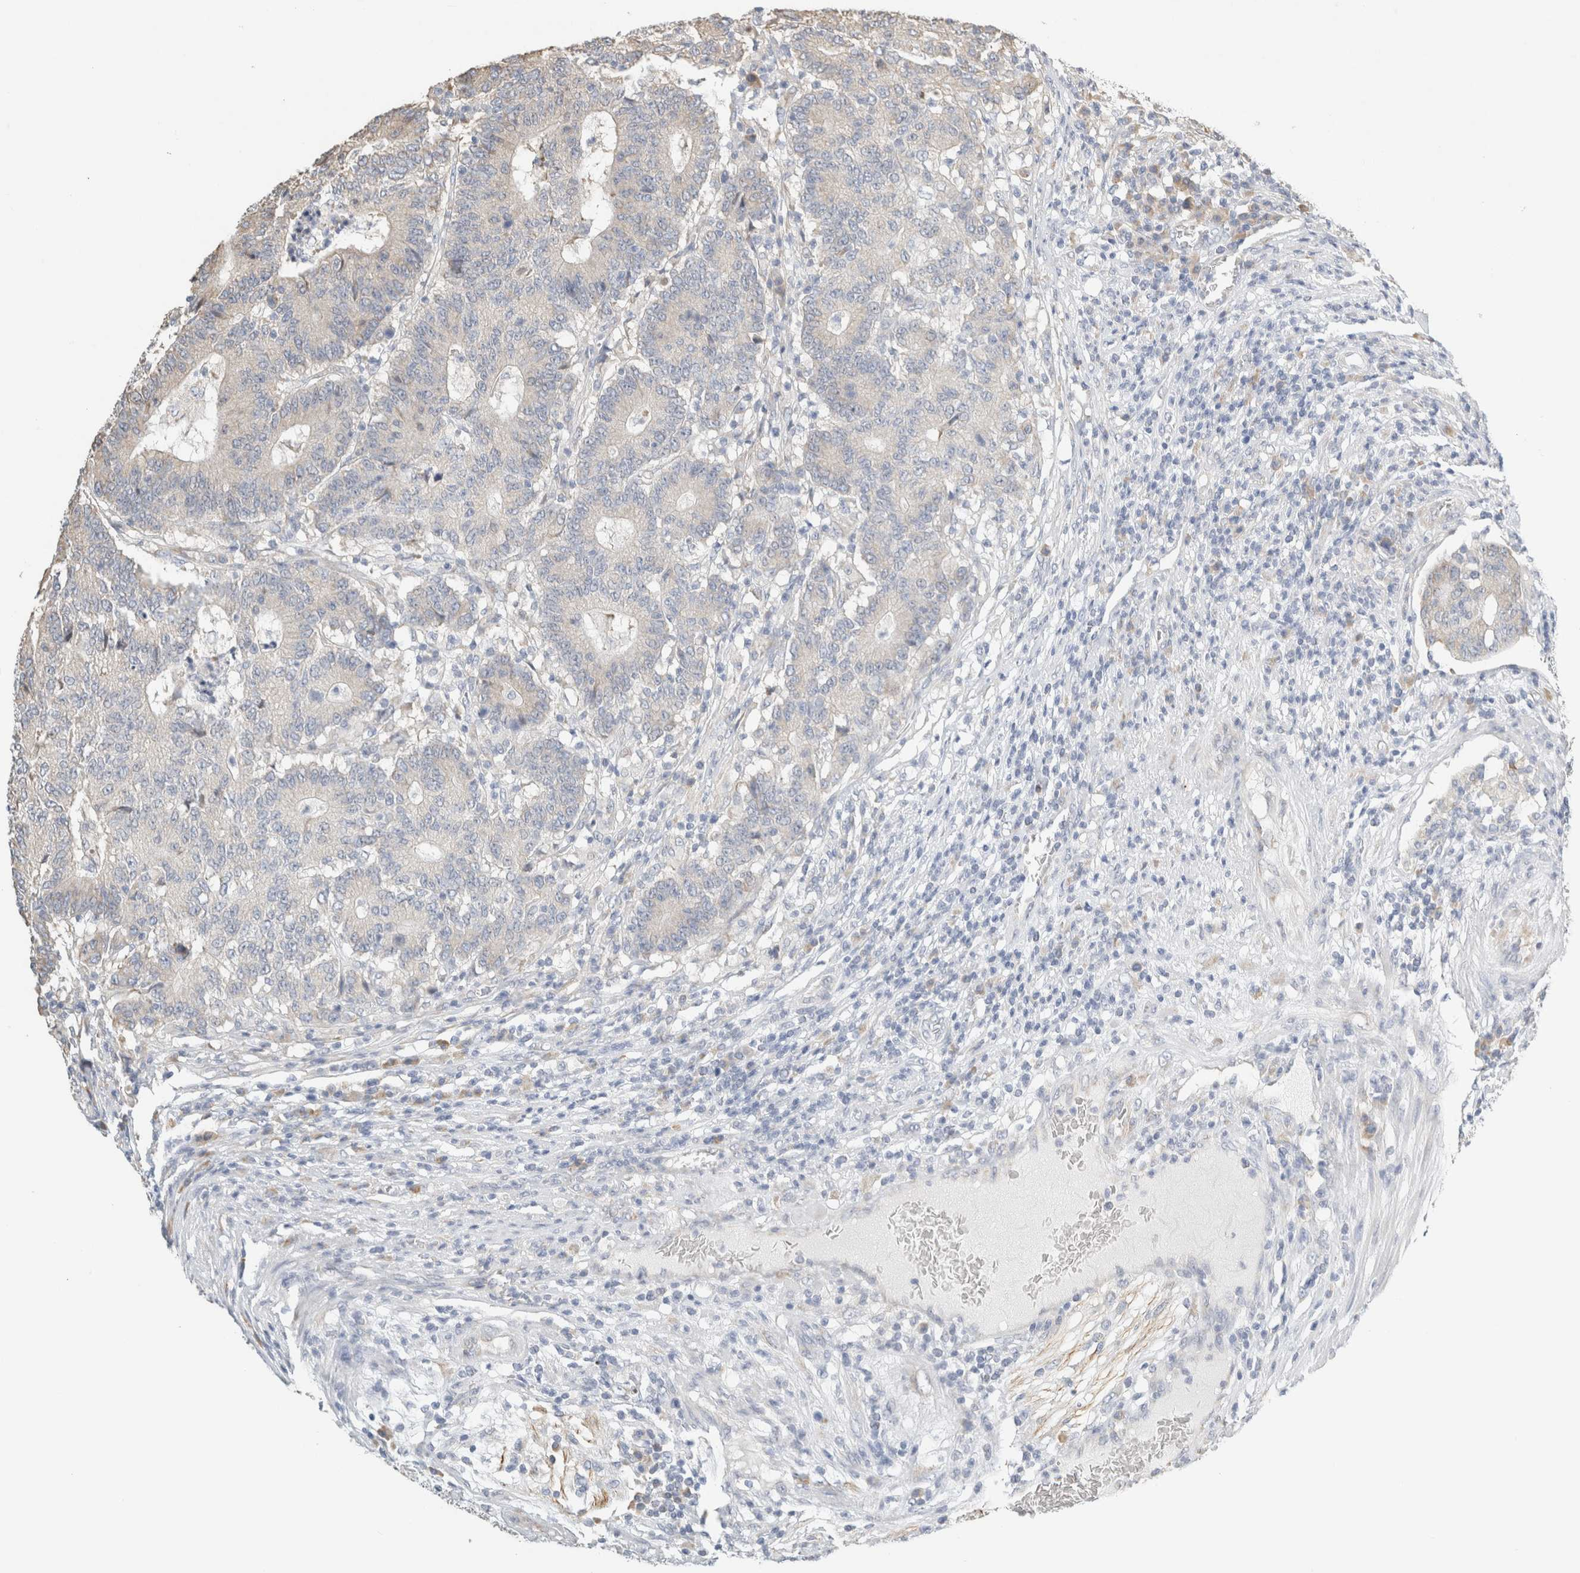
{"staining": {"intensity": "negative", "quantity": "none", "location": "none"}, "tissue": "colorectal cancer", "cell_type": "Tumor cells", "image_type": "cancer", "snomed": [{"axis": "morphology", "description": "Normal tissue, NOS"}, {"axis": "morphology", "description": "Adenocarcinoma, NOS"}, {"axis": "topography", "description": "Colon"}], "caption": "Immunohistochemistry (IHC) of colorectal cancer (adenocarcinoma) demonstrates no staining in tumor cells. The staining was performed using DAB (3,3'-diaminobenzidine) to visualize the protein expression in brown, while the nuclei were stained in blue with hematoxylin (Magnification: 20x).", "gene": "NEFM", "patient": {"sex": "female", "age": 75}}